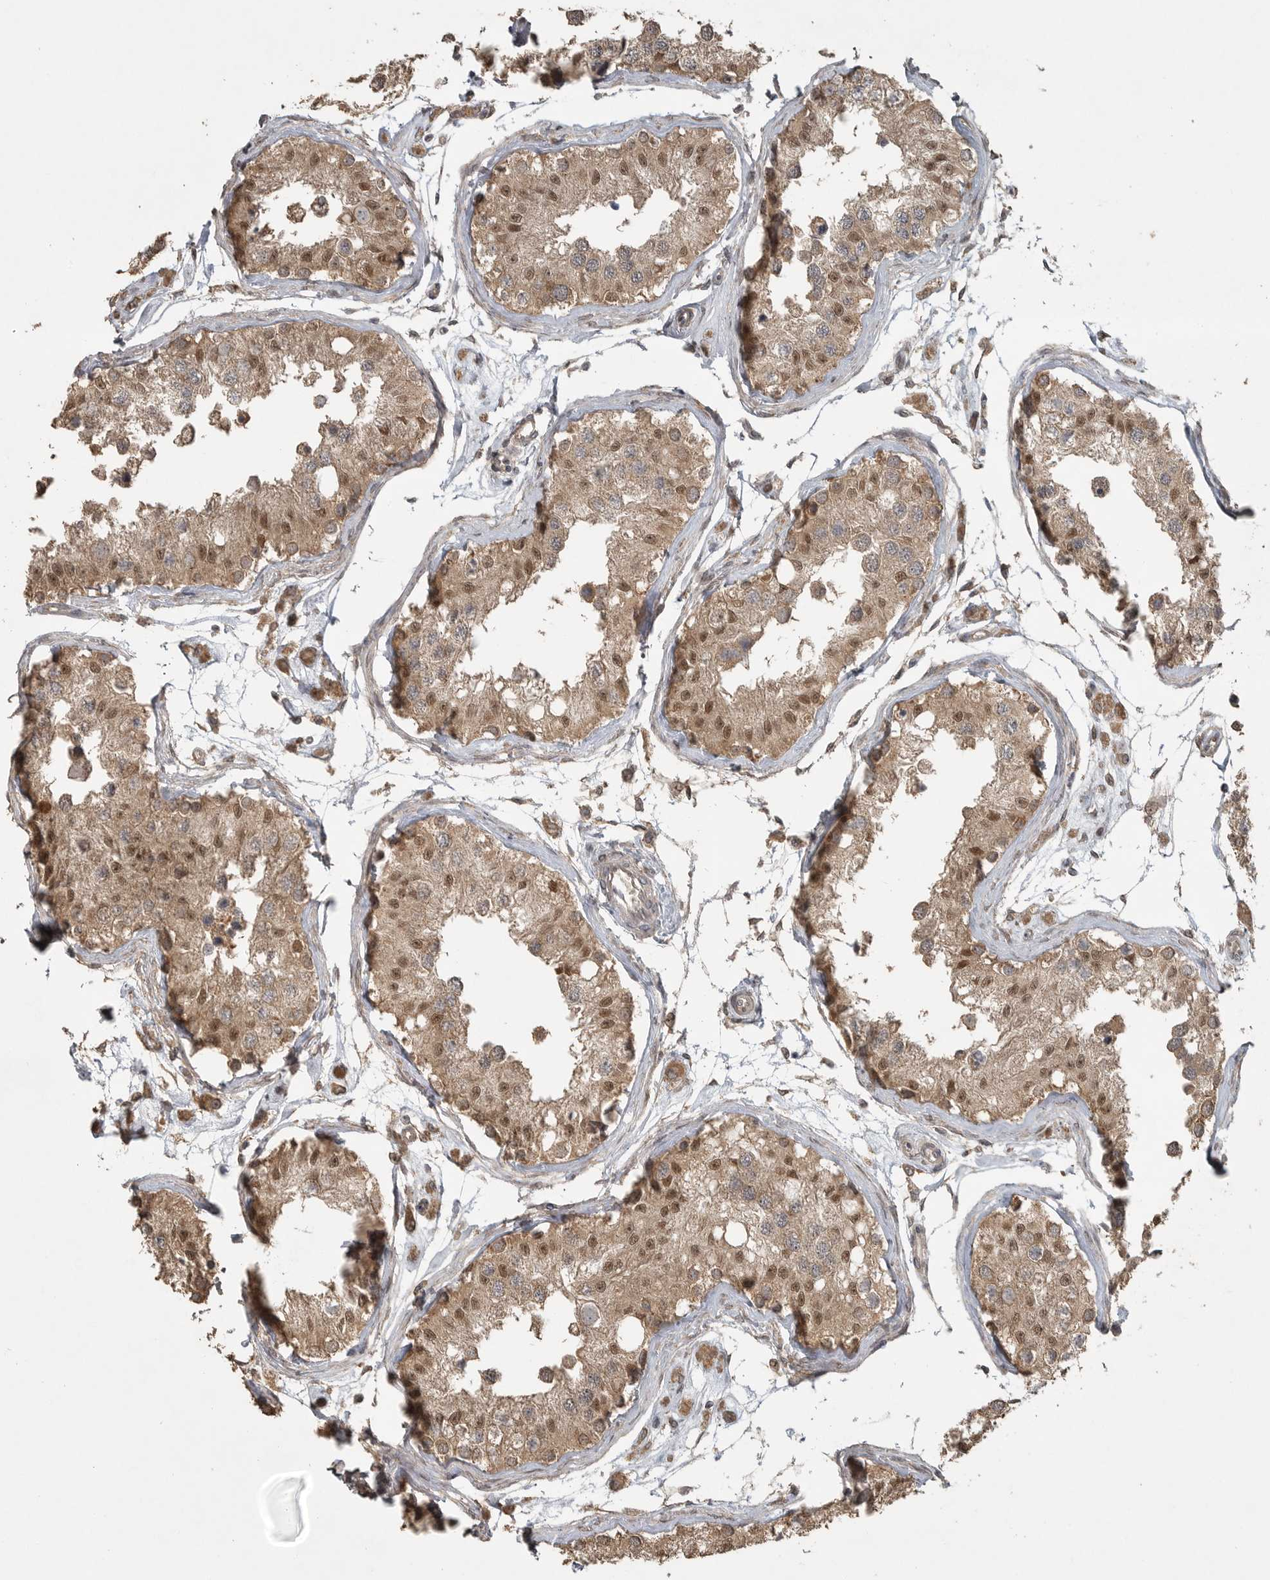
{"staining": {"intensity": "moderate", "quantity": ">75%", "location": "cytoplasmic/membranous,nuclear"}, "tissue": "testis", "cell_type": "Cells in seminiferous ducts", "image_type": "normal", "snomed": [{"axis": "morphology", "description": "Normal tissue, NOS"}, {"axis": "morphology", "description": "Adenocarcinoma, metastatic, NOS"}, {"axis": "topography", "description": "Testis"}], "caption": "This is an image of immunohistochemistry staining of normal testis, which shows moderate positivity in the cytoplasmic/membranous,nuclear of cells in seminiferous ducts.", "gene": "LLGL1", "patient": {"sex": "male", "age": 26}}